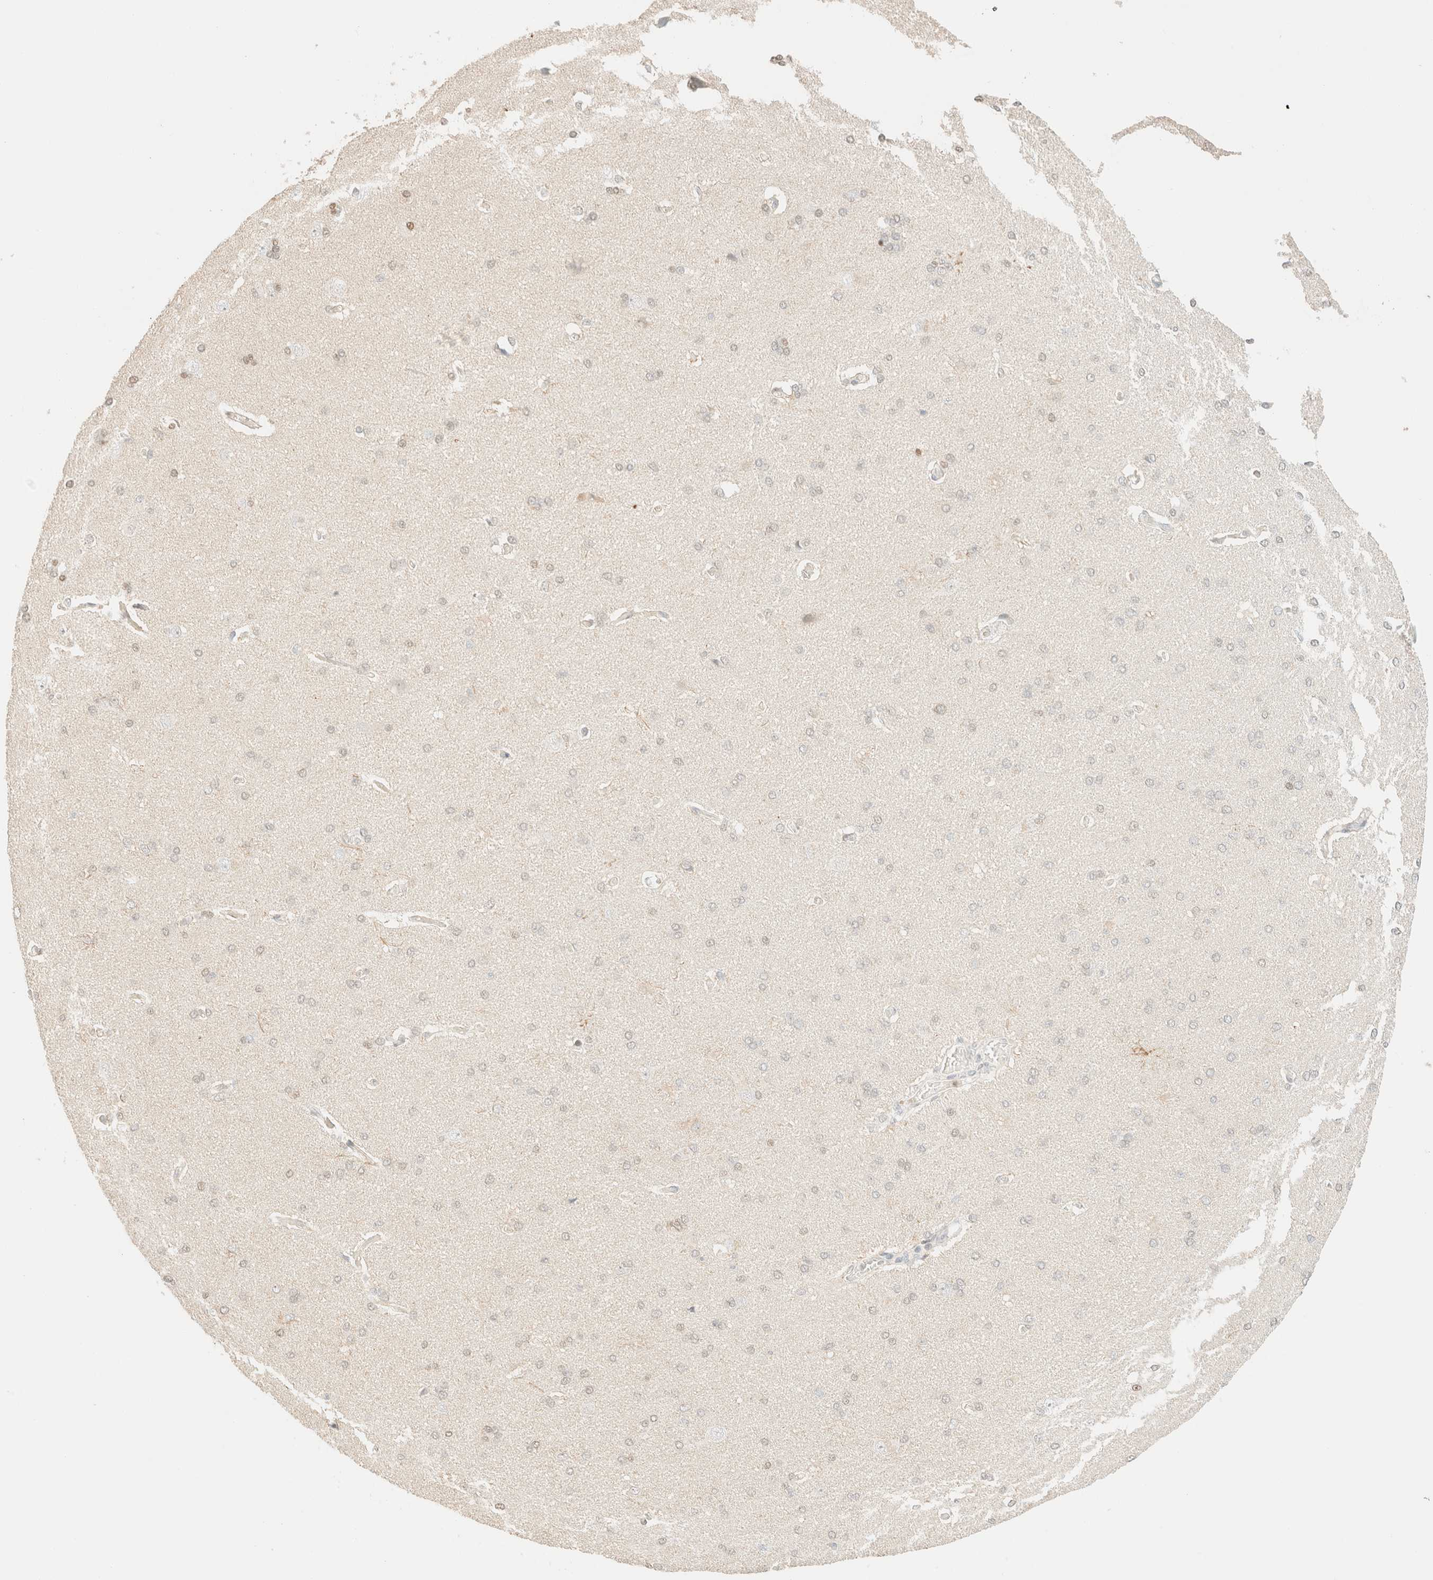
{"staining": {"intensity": "negative", "quantity": "none", "location": "none"}, "tissue": "cerebral cortex", "cell_type": "Endothelial cells", "image_type": "normal", "snomed": [{"axis": "morphology", "description": "Normal tissue, NOS"}, {"axis": "topography", "description": "Cerebral cortex"}], "caption": "DAB immunohistochemical staining of normal human cerebral cortex demonstrates no significant staining in endothelial cells.", "gene": "TSR1", "patient": {"sex": "male", "age": 62}}